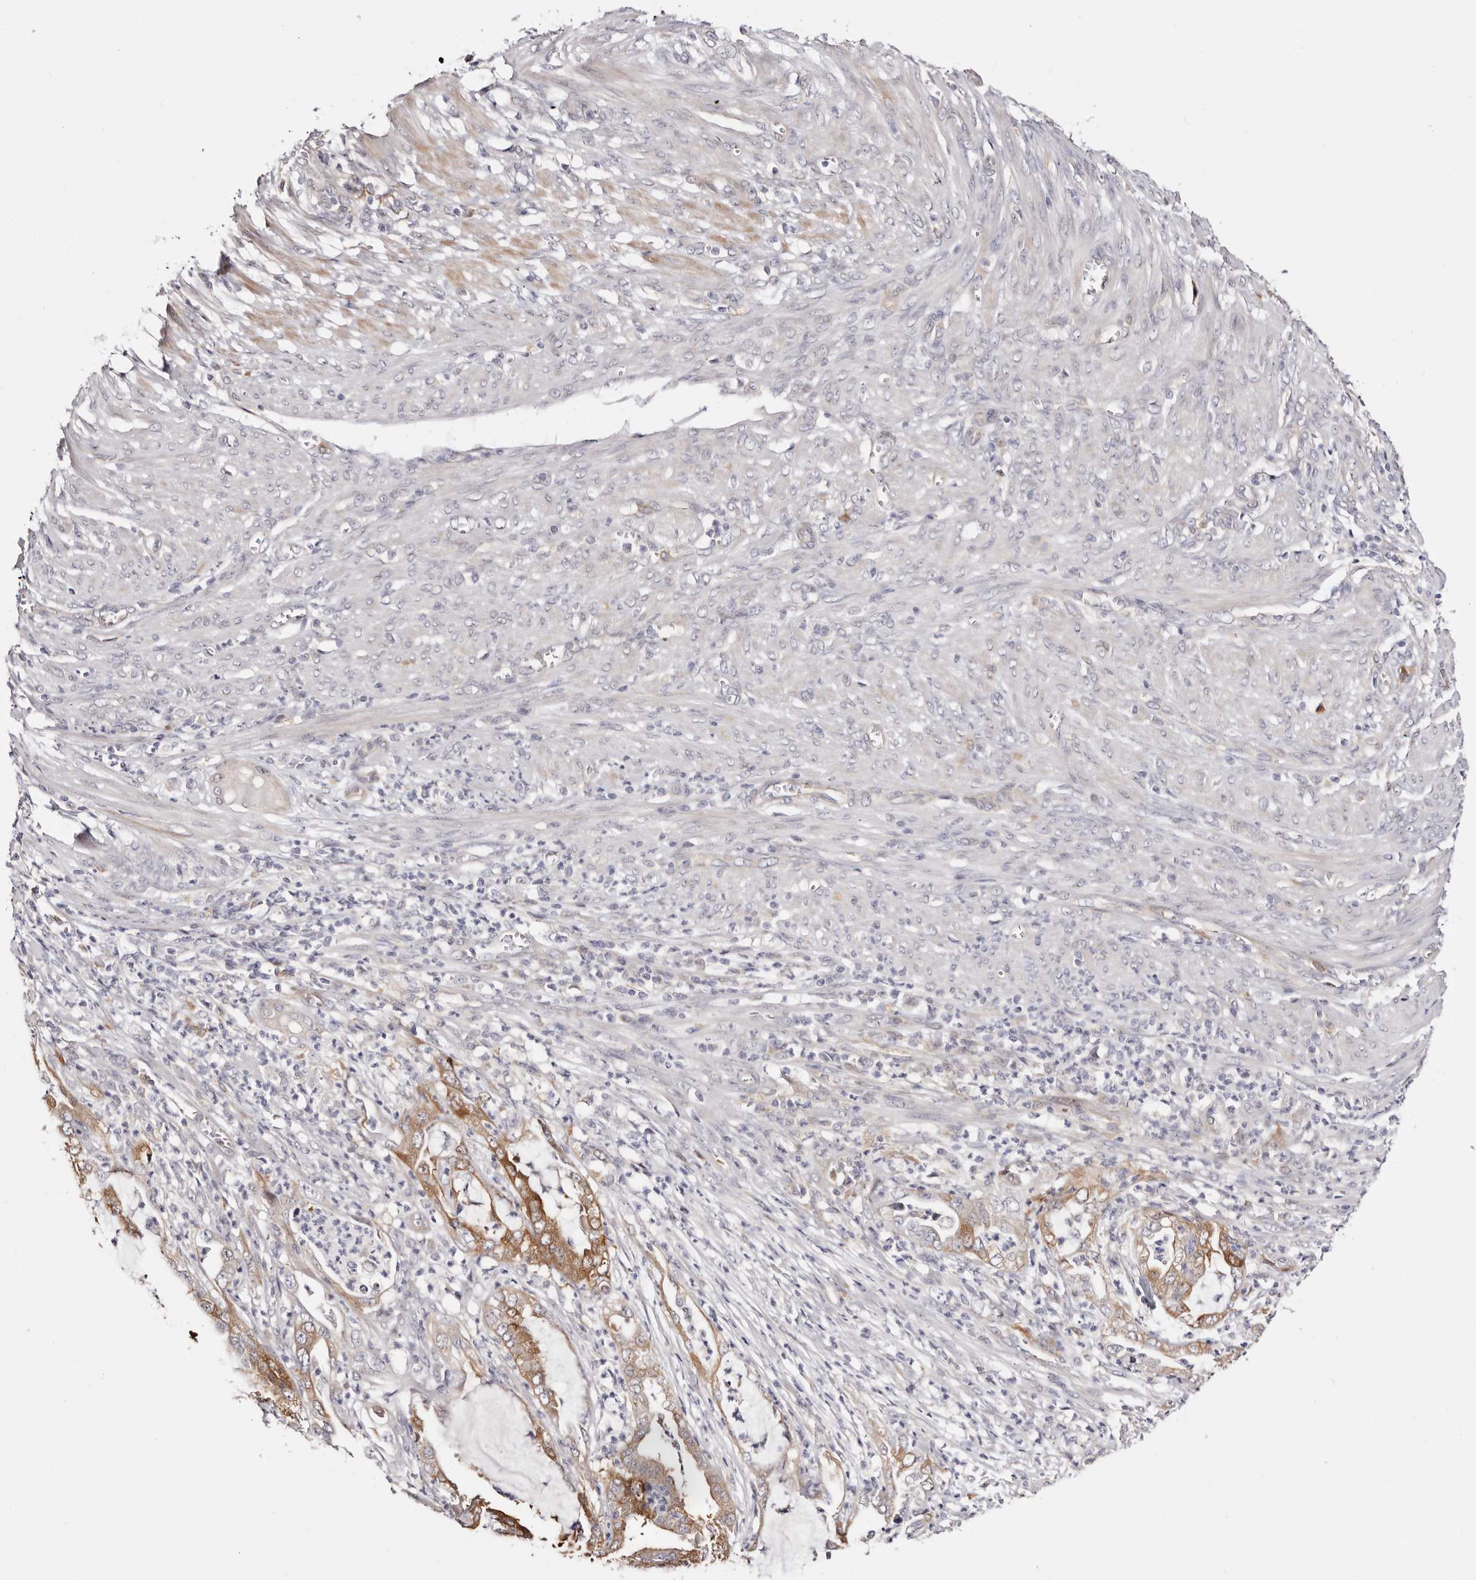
{"staining": {"intensity": "moderate", "quantity": ">75%", "location": "cytoplasmic/membranous"}, "tissue": "endometrial cancer", "cell_type": "Tumor cells", "image_type": "cancer", "snomed": [{"axis": "morphology", "description": "Adenocarcinoma, NOS"}, {"axis": "topography", "description": "Endometrium"}], "caption": "Protein staining demonstrates moderate cytoplasmic/membranous expression in approximately >75% of tumor cells in adenocarcinoma (endometrial).", "gene": "GFOD1", "patient": {"sex": "female", "age": 51}}